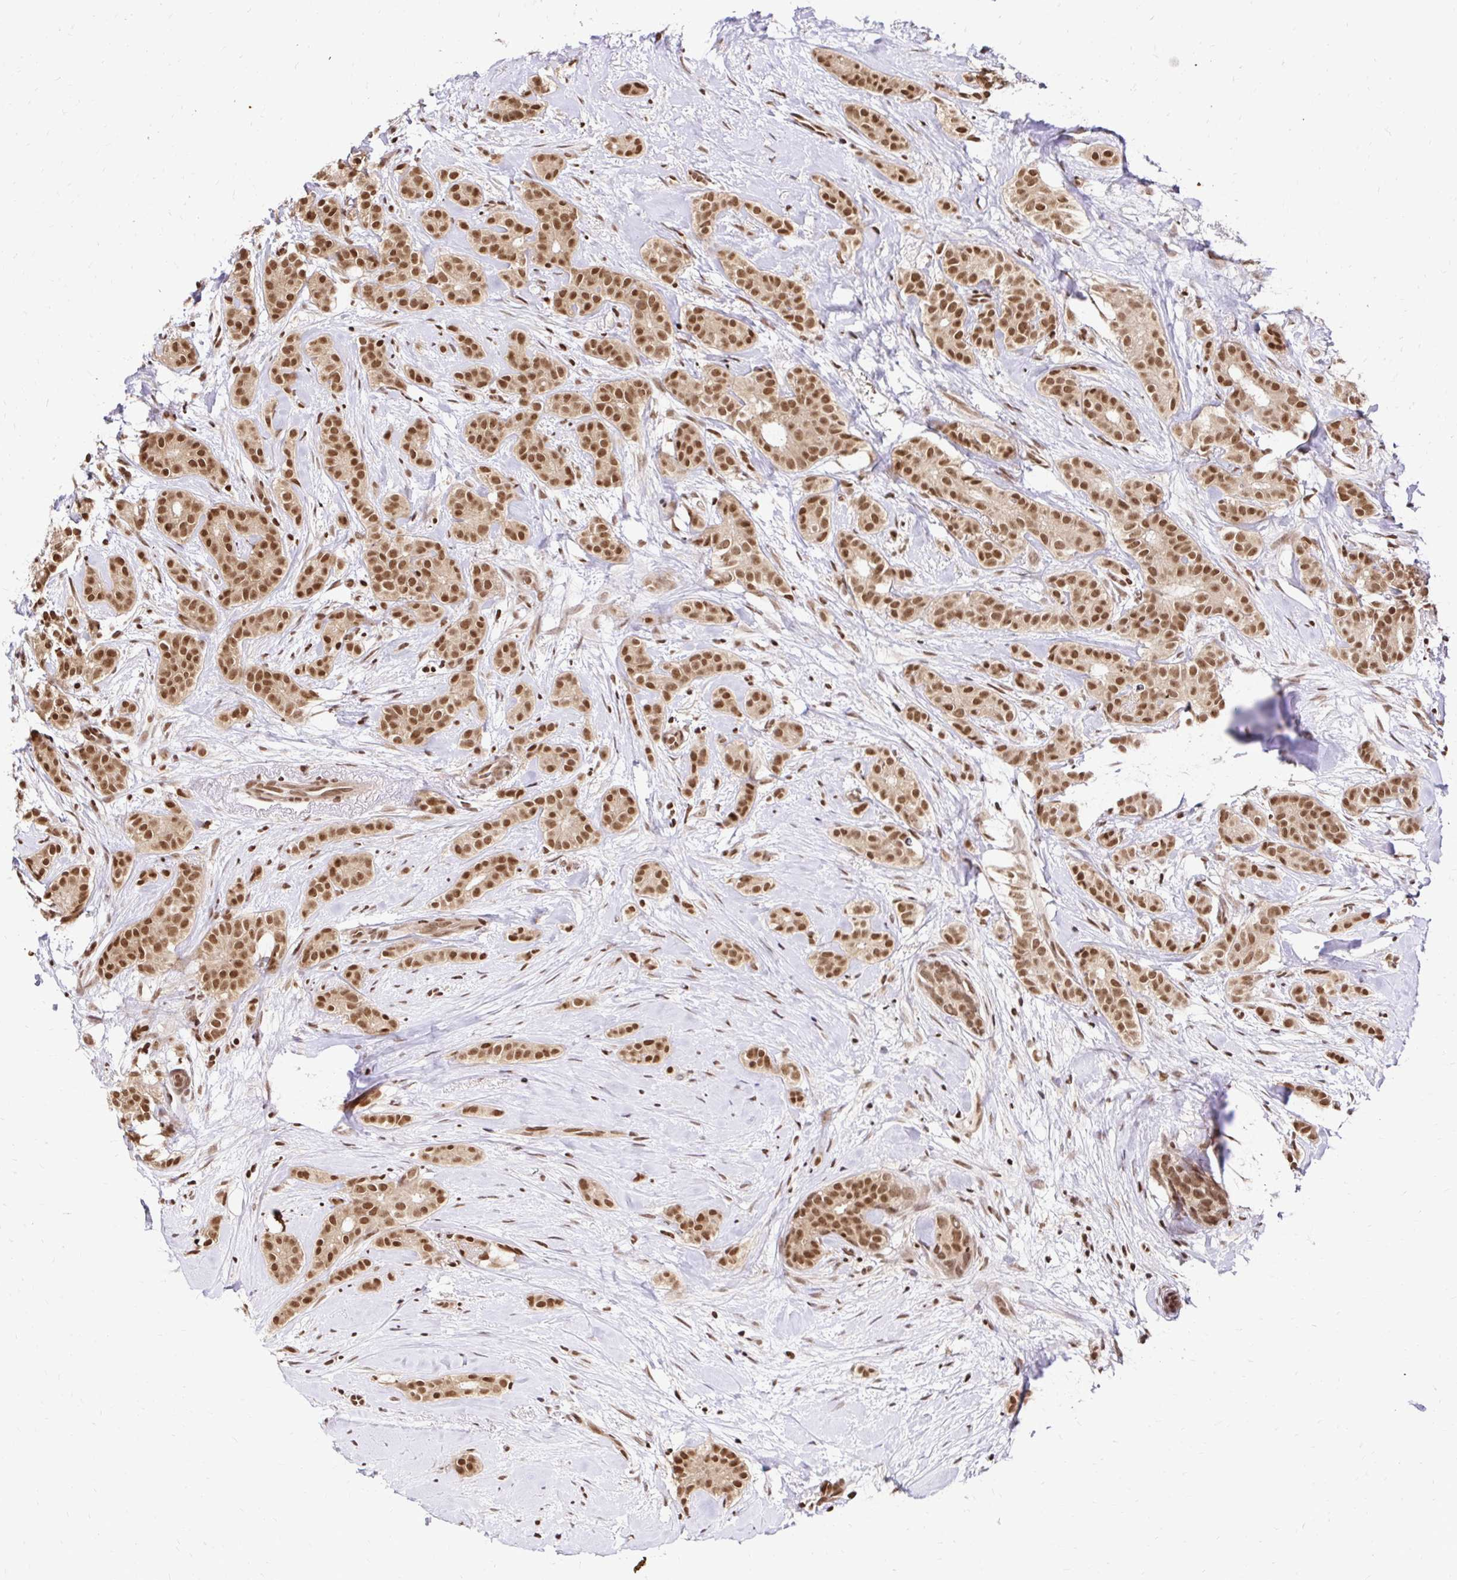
{"staining": {"intensity": "moderate", "quantity": ">75%", "location": "nuclear"}, "tissue": "breast cancer", "cell_type": "Tumor cells", "image_type": "cancer", "snomed": [{"axis": "morphology", "description": "Duct carcinoma"}, {"axis": "topography", "description": "Breast"}], "caption": "This micrograph shows breast intraductal carcinoma stained with IHC to label a protein in brown. The nuclear of tumor cells show moderate positivity for the protein. Nuclei are counter-stained blue.", "gene": "GLYR1", "patient": {"sex": "female", "age": 65}}